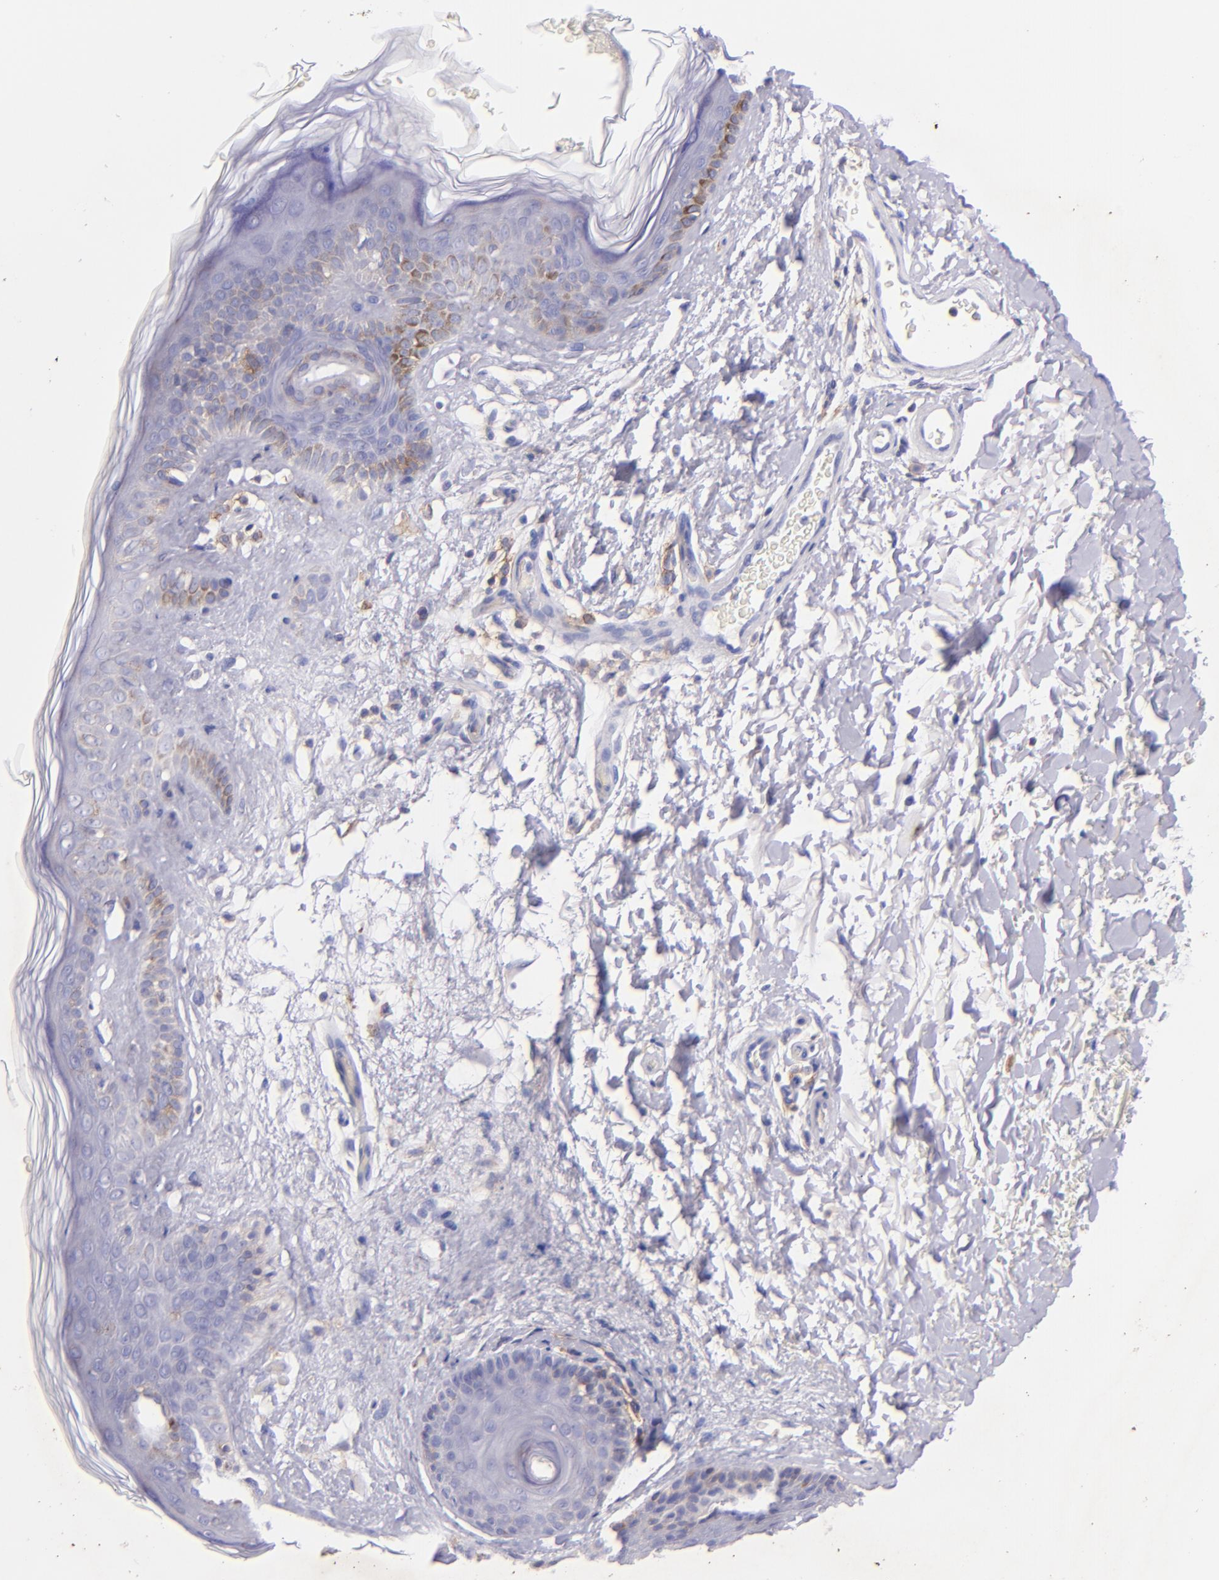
{"staining": {"intensity": "negative", "quantity": "none", "location": "none"}, "tissue": "skin", "cell_type": "Fibroblasts", "image_type": "normal", "snomed": [{"axis": "morphology", "description": "Normal tissue, NOS"}, {"axis": "topography", "description": "Skin"}], "caption": "Immunohistochemistry (IHC) image of unremarkable skin stained for a protein (brown), which displays no staining in fibroblasts.", "gene": "RET", "patient": {"sex": "male", "age": 63}}